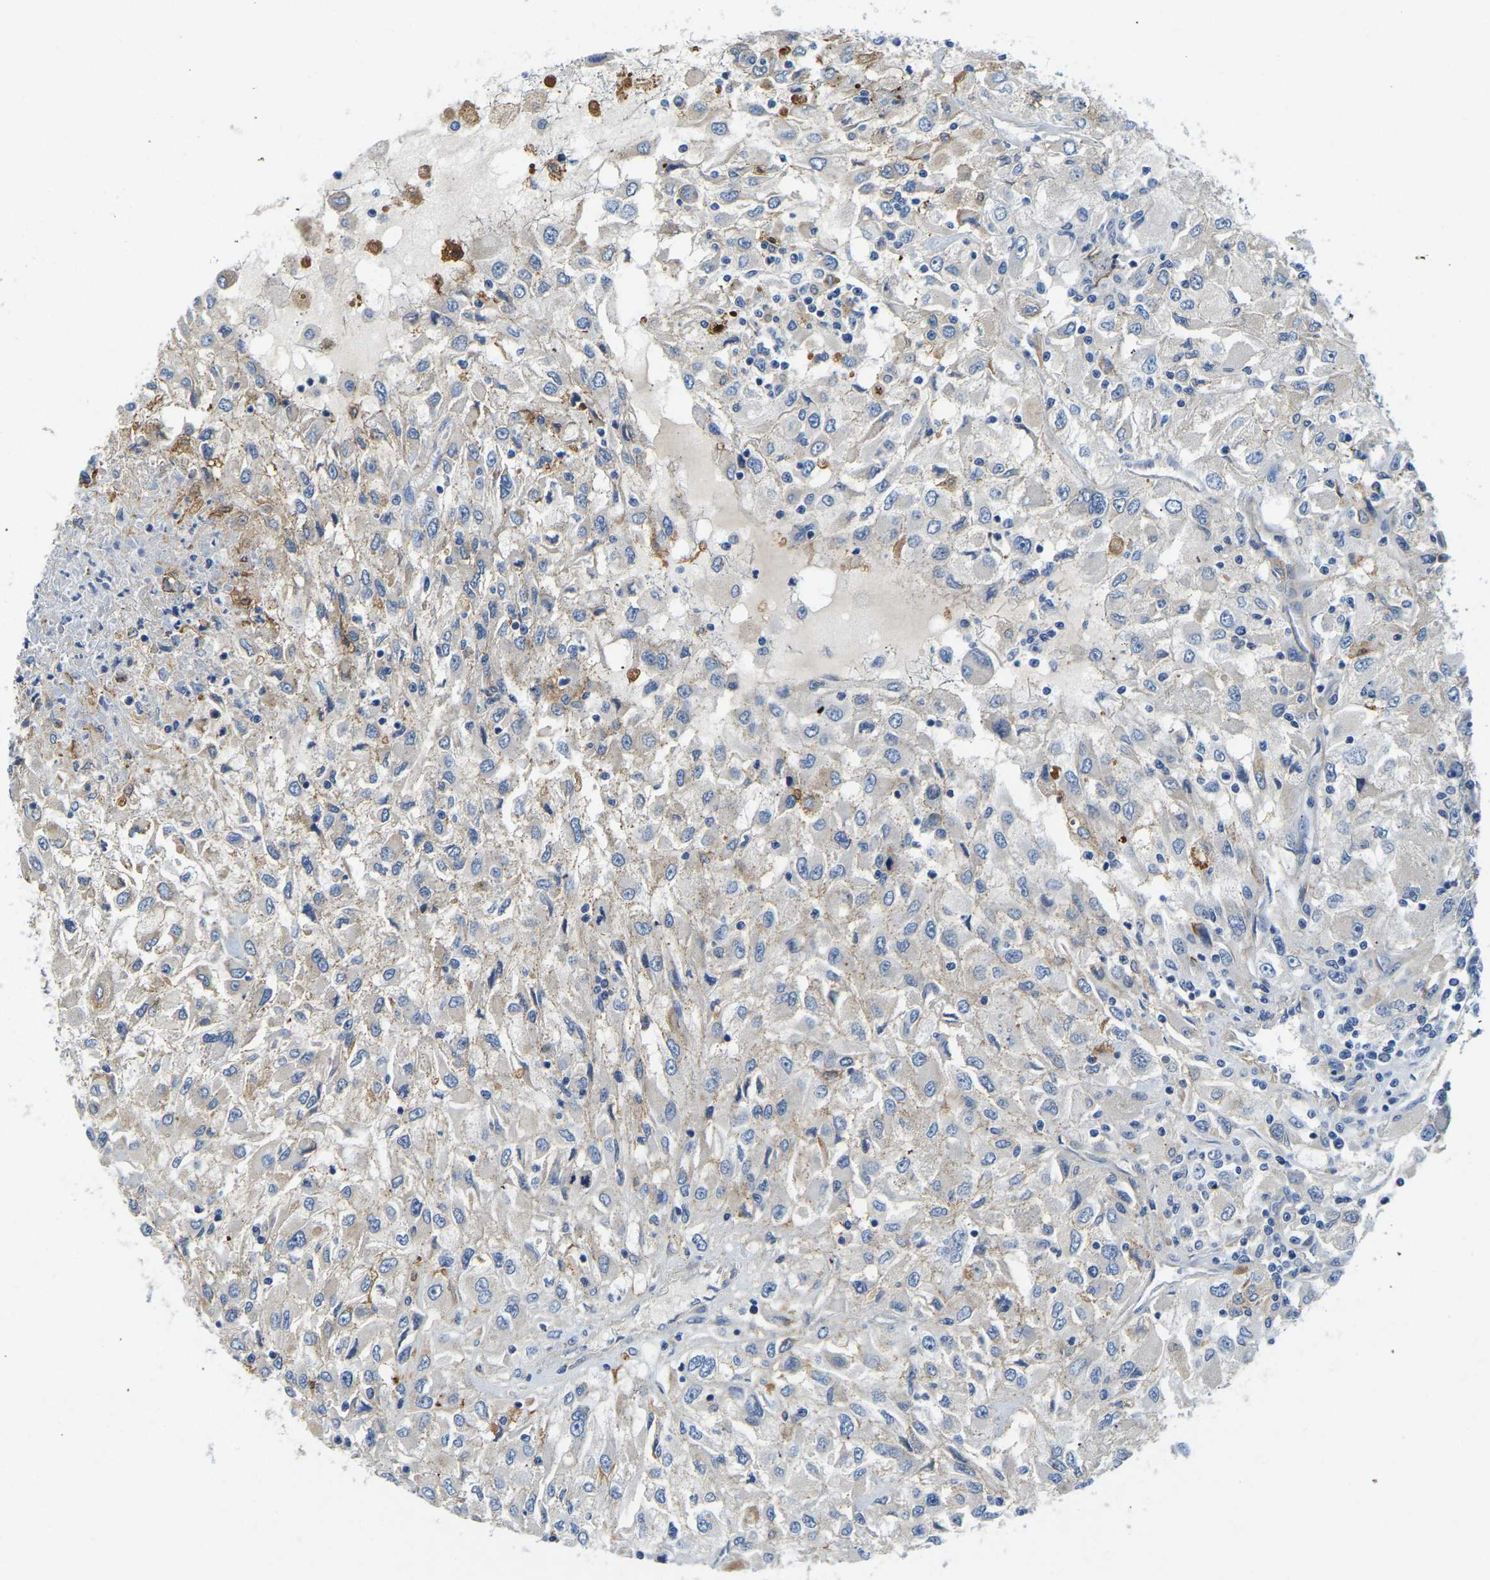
{"staining": {"intensity": "negative", "quantity": "none", "location": "none"}, "tissue": "renal cancer", "cell_type": "Tumor cells", "image_type": "cancer", "snomed": [{"axis": "morphology", "description": "Adenocarcinoma, NOS"}, {"axis": "topography", "description": "Kidney"}], "caption": "Tumor cells show no significant protein expression in renal adenocarcinoma. (Stains: DAB (3,3'-diaminobenzidine) IHC with hematoxylin counter stain, Microscopy: brightfield microscopy at high magnification).", "gene": "LIAS", "patient": {"sex": "female", "age": 52}}